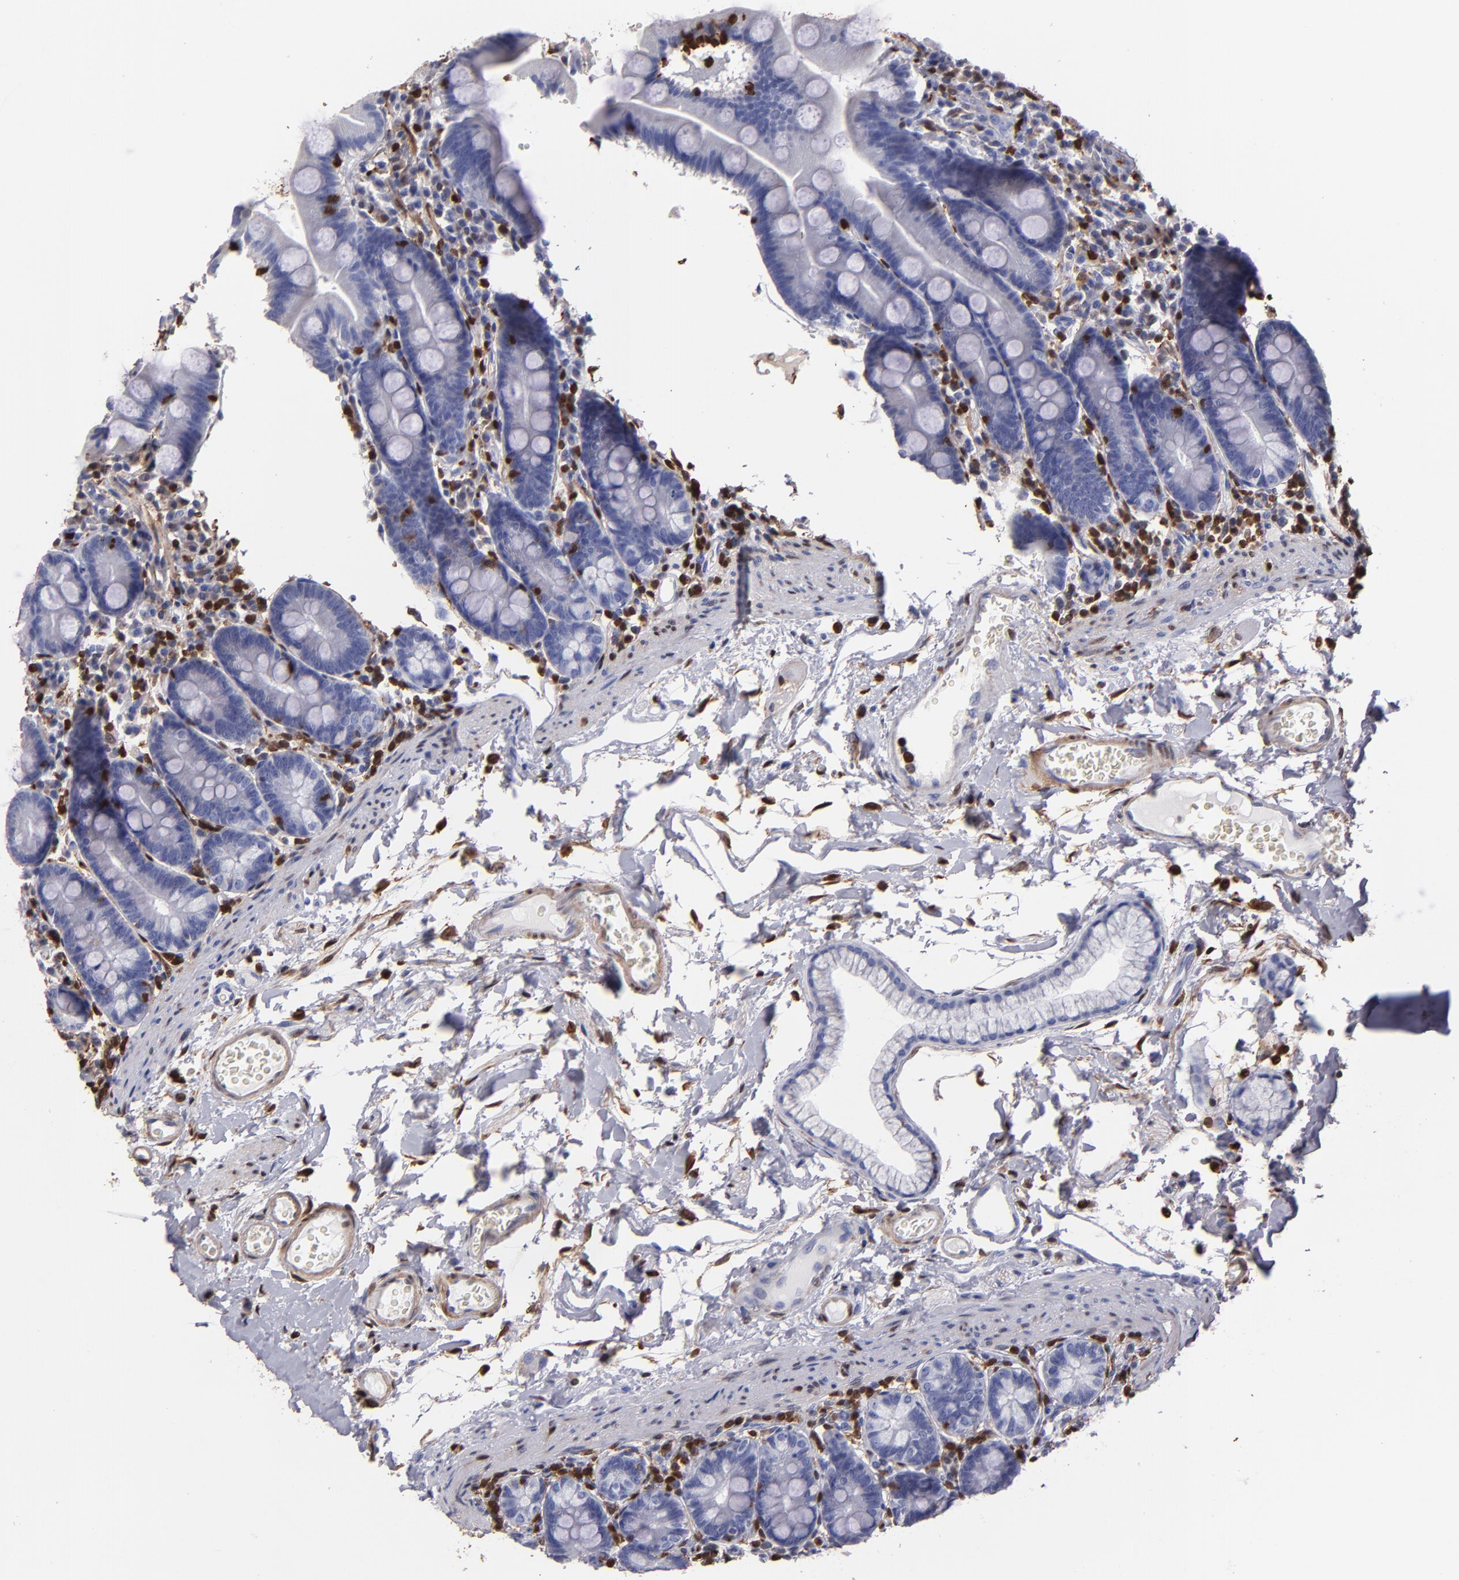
{"staining": {"intensity": "negative", "quantity": "none", "location": "none"}, "tissue": "duodenum", "cell_type": "Glandular cells", "image_type": "normal", "snomed": [{"axis": "morphology", "description": "Normal tissue, NOS"}, {"axis": "topography", "description": "Duodenum"}], "caption": "This is an IHC image of benign human duodenum. There is no positivity in glandular cells.", "gene": "S100A4", "patient": {"sex": "male", "age": 50}}